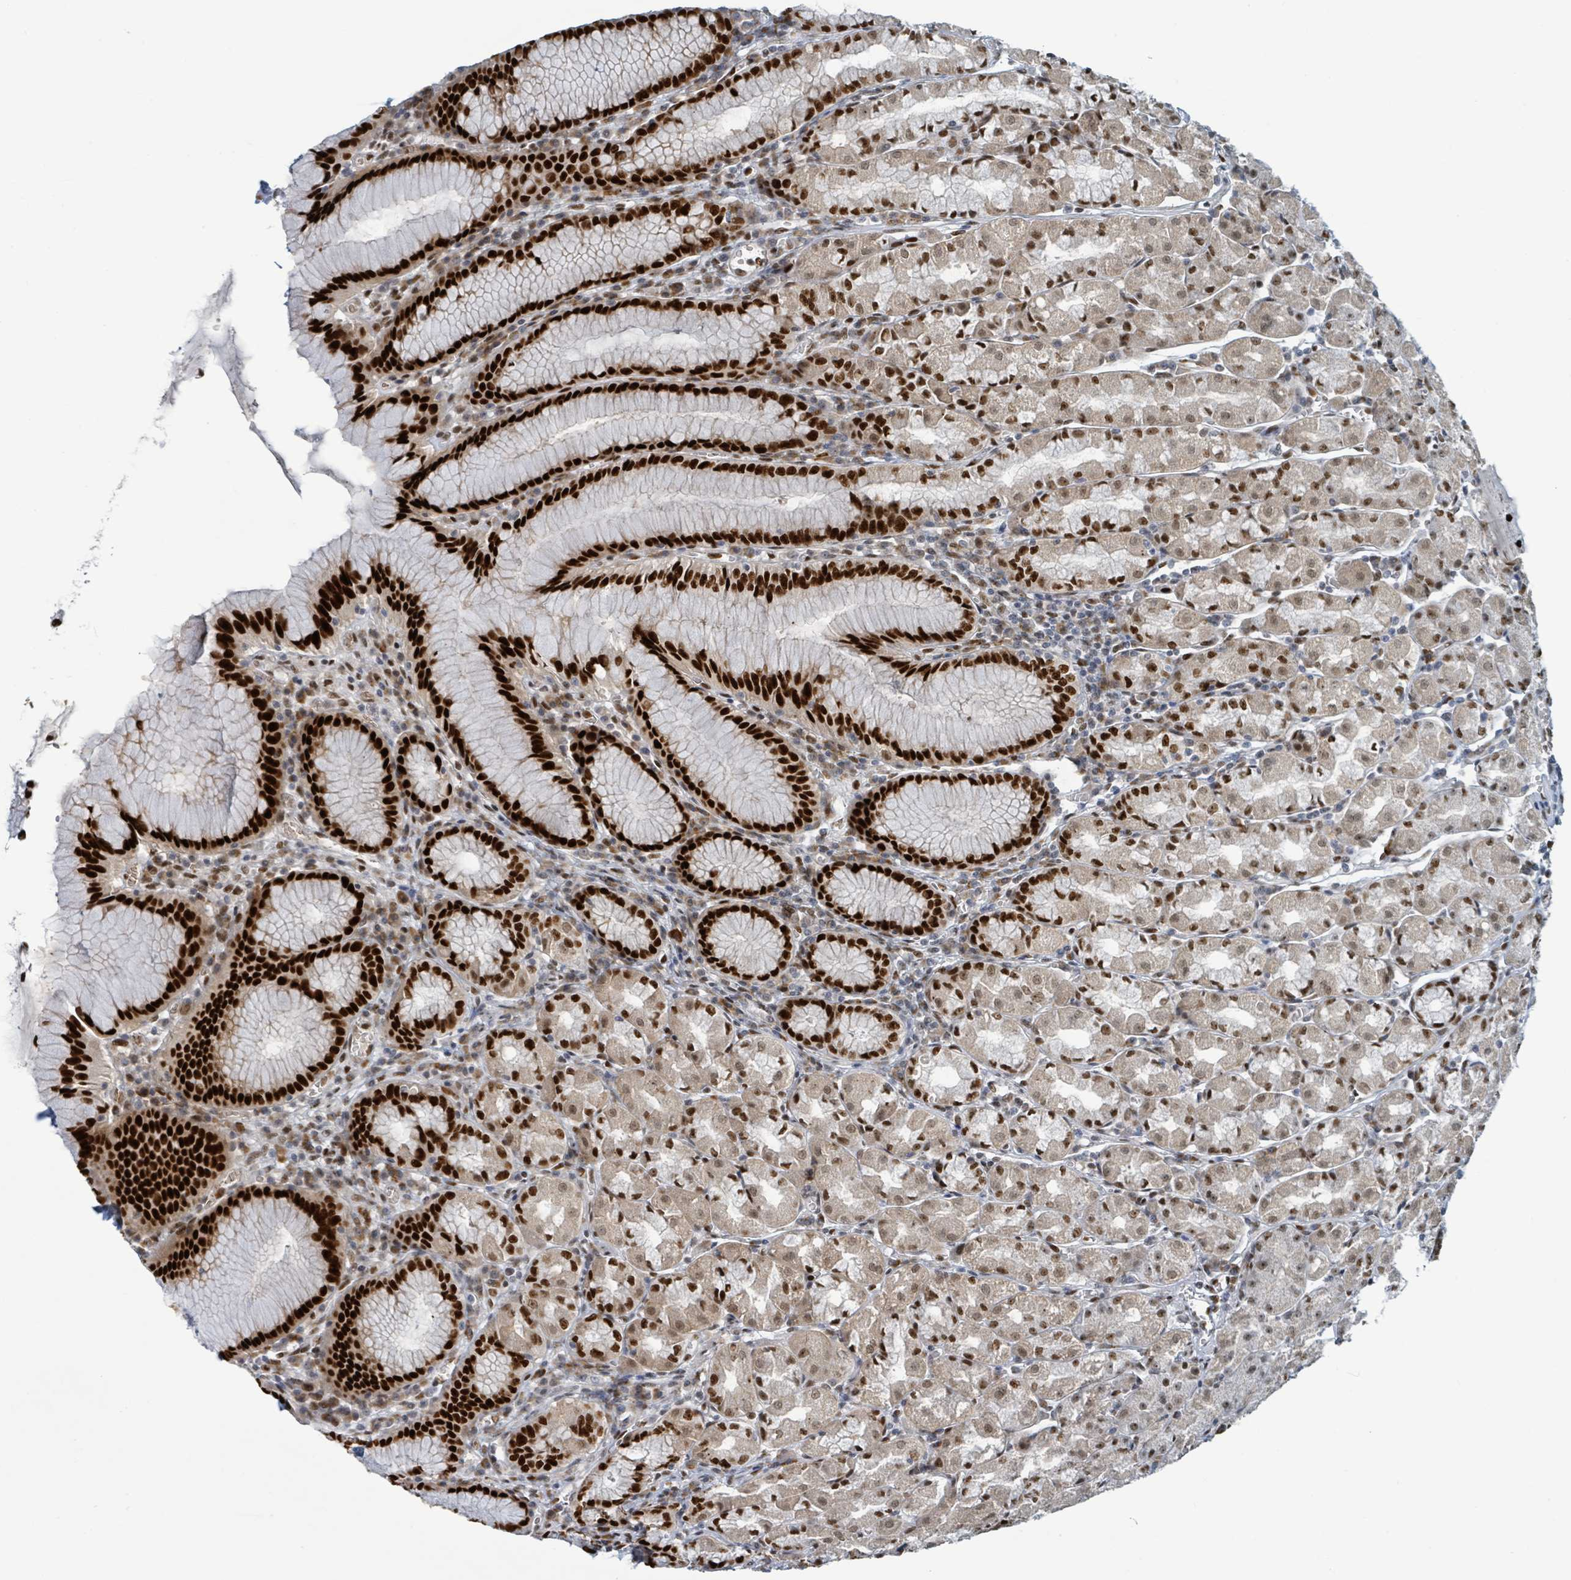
{"staining": {"intensity": "strong", "quantity": "25%-75%", "location": "nuclear"}, "tissue": "stomach", "cell_type": "Glandular cells", "image_type": "normal", "snomed": [{"axis": "morphology", "description": "Normal tissue, NOS"}, {"axis": "topography", "description": "Stomach"}], "caption": "This histopathology image exhibits immunohistochemistry (IHC) staining of unremarkable human stomach, with high strong nuclear expression in approximately 25%-75% of glandular cells.", "gene": "KLF3", "patient": {"sex": "male", "age": 55}}